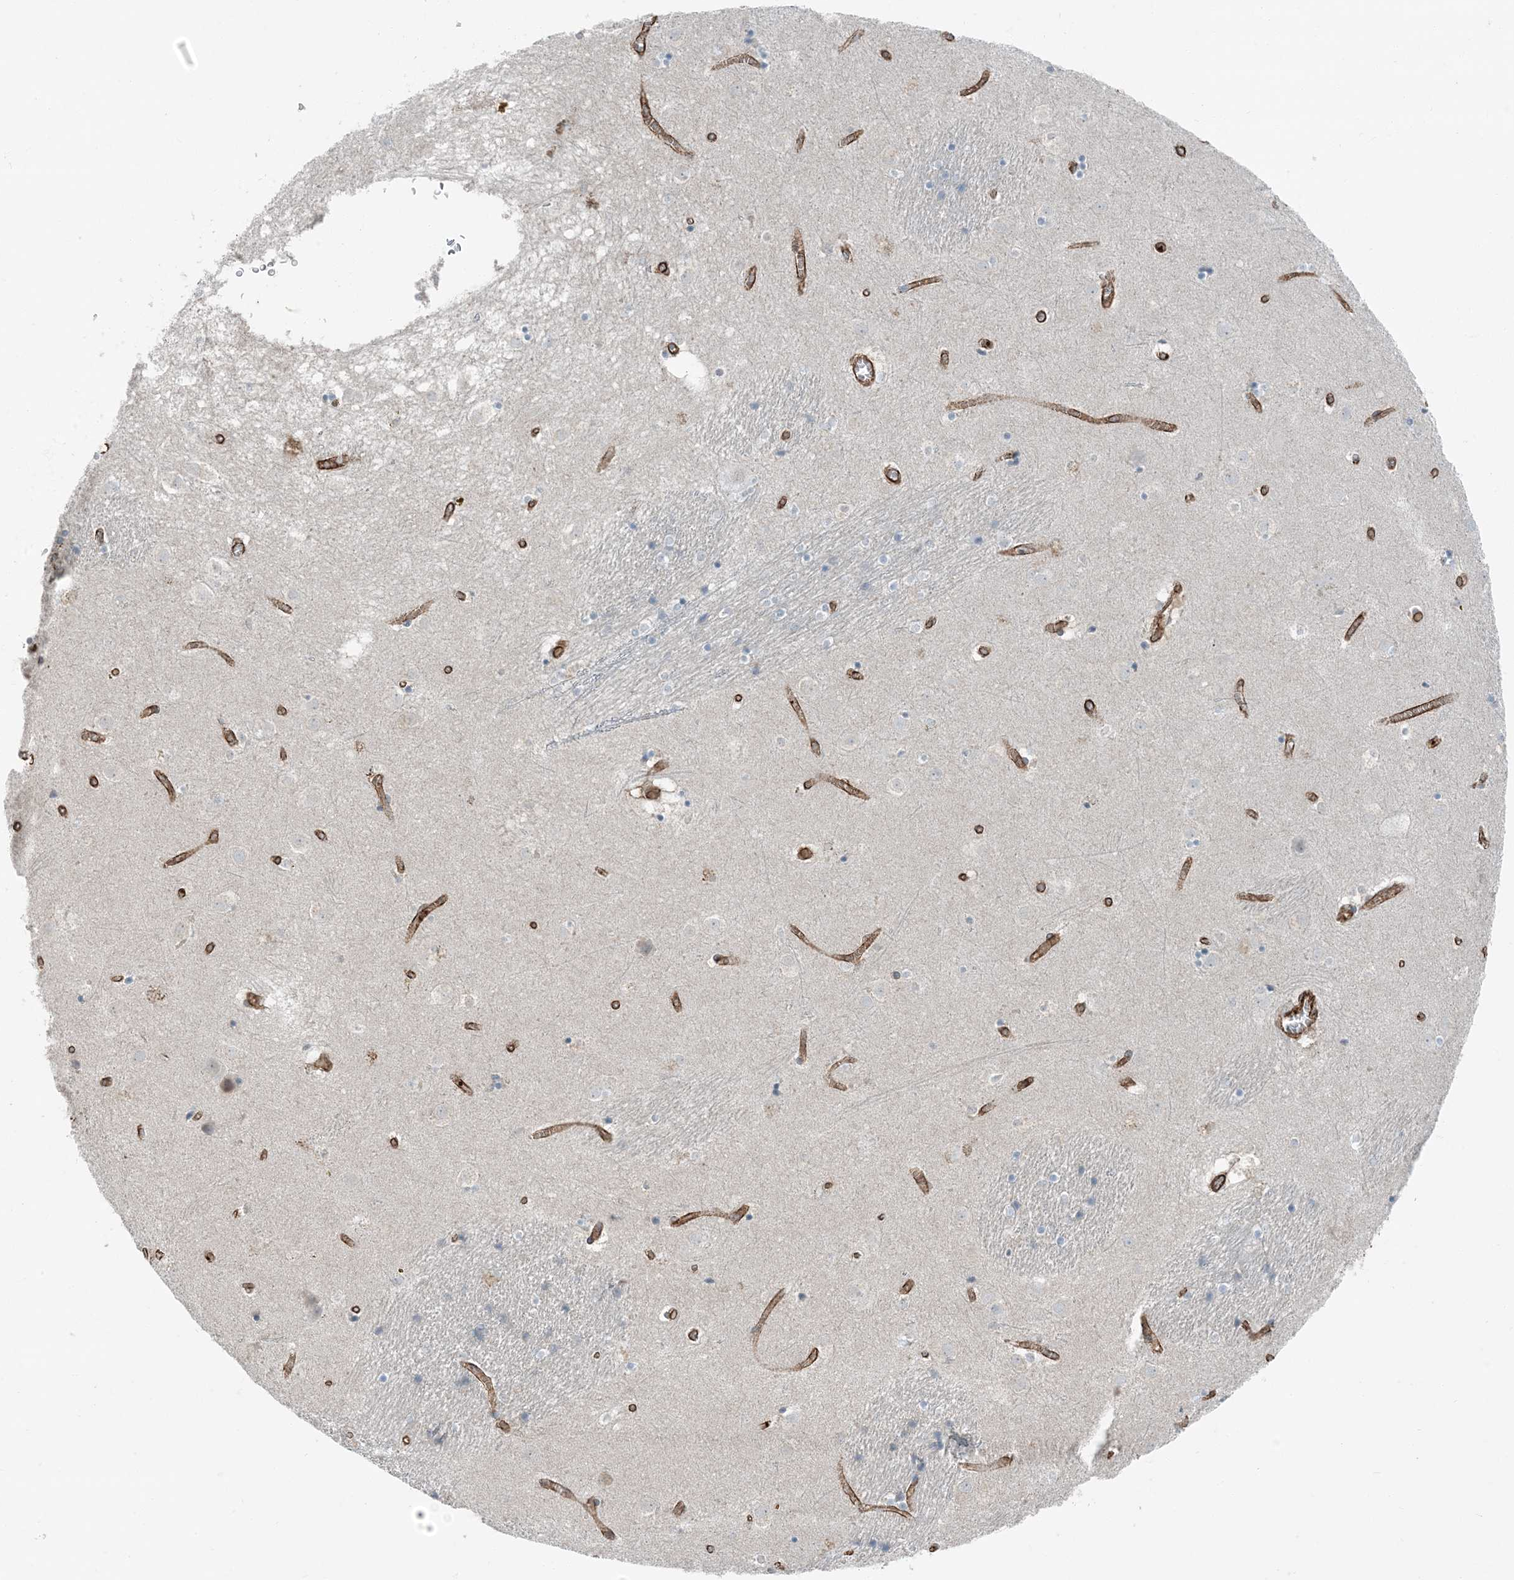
{"staining": {"intensity": "negative", "quantity": "none", "location": "none"}, "tissue": "caudate", "cell_type": "Glial cells", "image_type": "normal", "snomed": [{"axis": "morphology", "description": "Normal tissue, NOS"}, {"axis": "topography", "description": "Lateral ventricle wall"}], "caption": "The histopathology image demonstrates no staining of glial cells in normal caudate.", "gene": "APOBEC3C", "patient": {"sex": "male", "age": 70}}